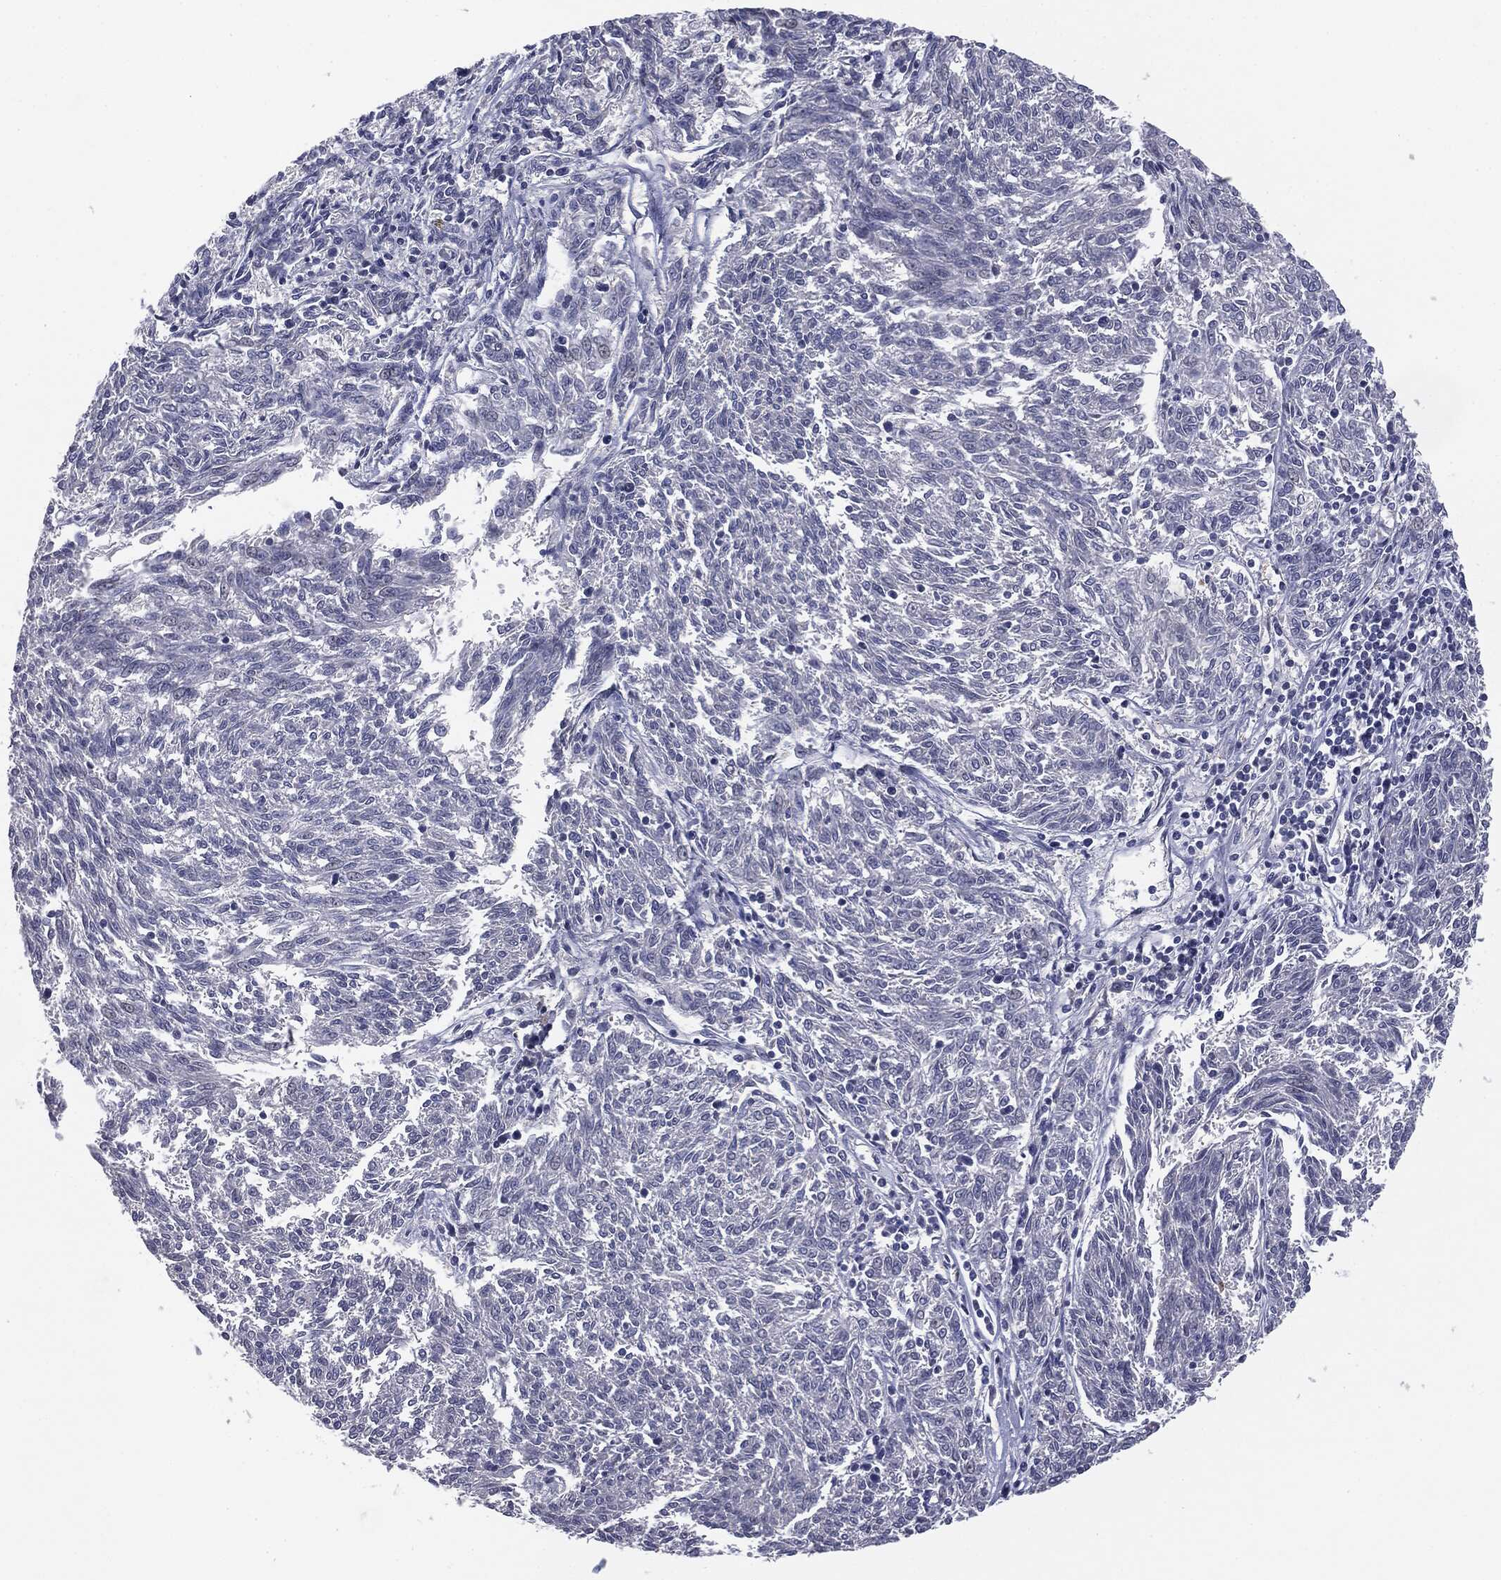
{"staining": {"intensity": "negative", "quantity": "none", "location": "none"}, "tissue": "melanoma", "cell_type": "Tumor cells", "image_type": "cancer", "snomed": [{"axis": "morphology", "description": "Malignant melanoma, NOS"}, {"axis": "topography", "description": "Skin"}], "caption": "Immunohistochemistry (IHC) photomicrograph of neoplastic tissue: malignant melanoma stained with DAB (3,3'-diaminobenzidine) reveals no significant protein positivity in tumor cells.", "gene": "MUC1", "patient": {"sex": "female", "age": 72}}